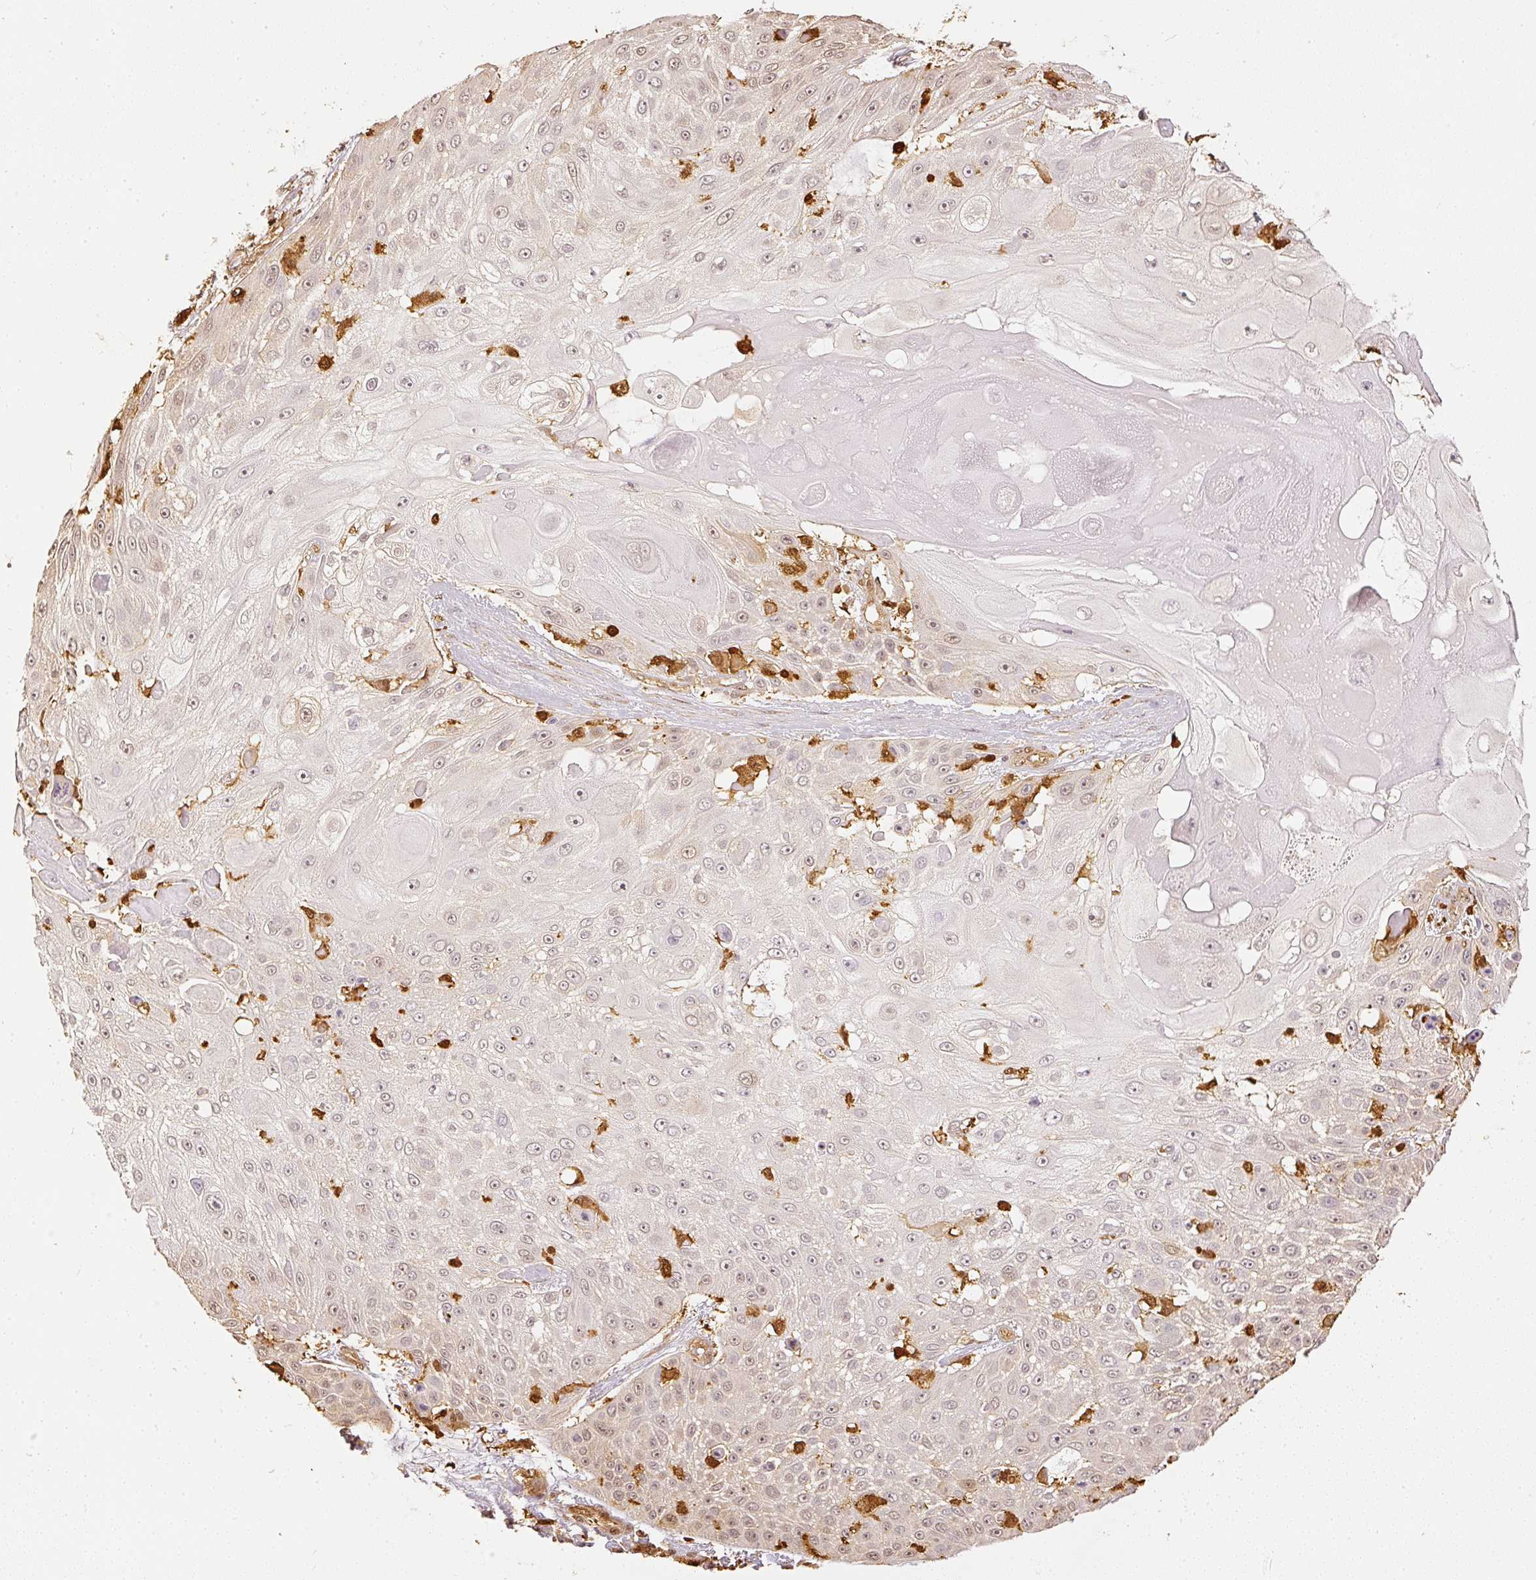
{"staining": {"intensity": "weak", "quantity": "<25%", "location": "nuclear"}, "tissue": "skin cancer", "cell_type": "Tumor cells", "image_type": "cancer", "snomed": [{"axis": "morphology", "description": "Squamous cell carcinoma, NOS"}, {"axis": "topography", "description": "Skin"}], "caption": "Skin cancer was stained to show a protein in brown. There is no significant expression in tumor cells.", "gene": "PFN1", "patient": {"sex": "female", "age": 86}}